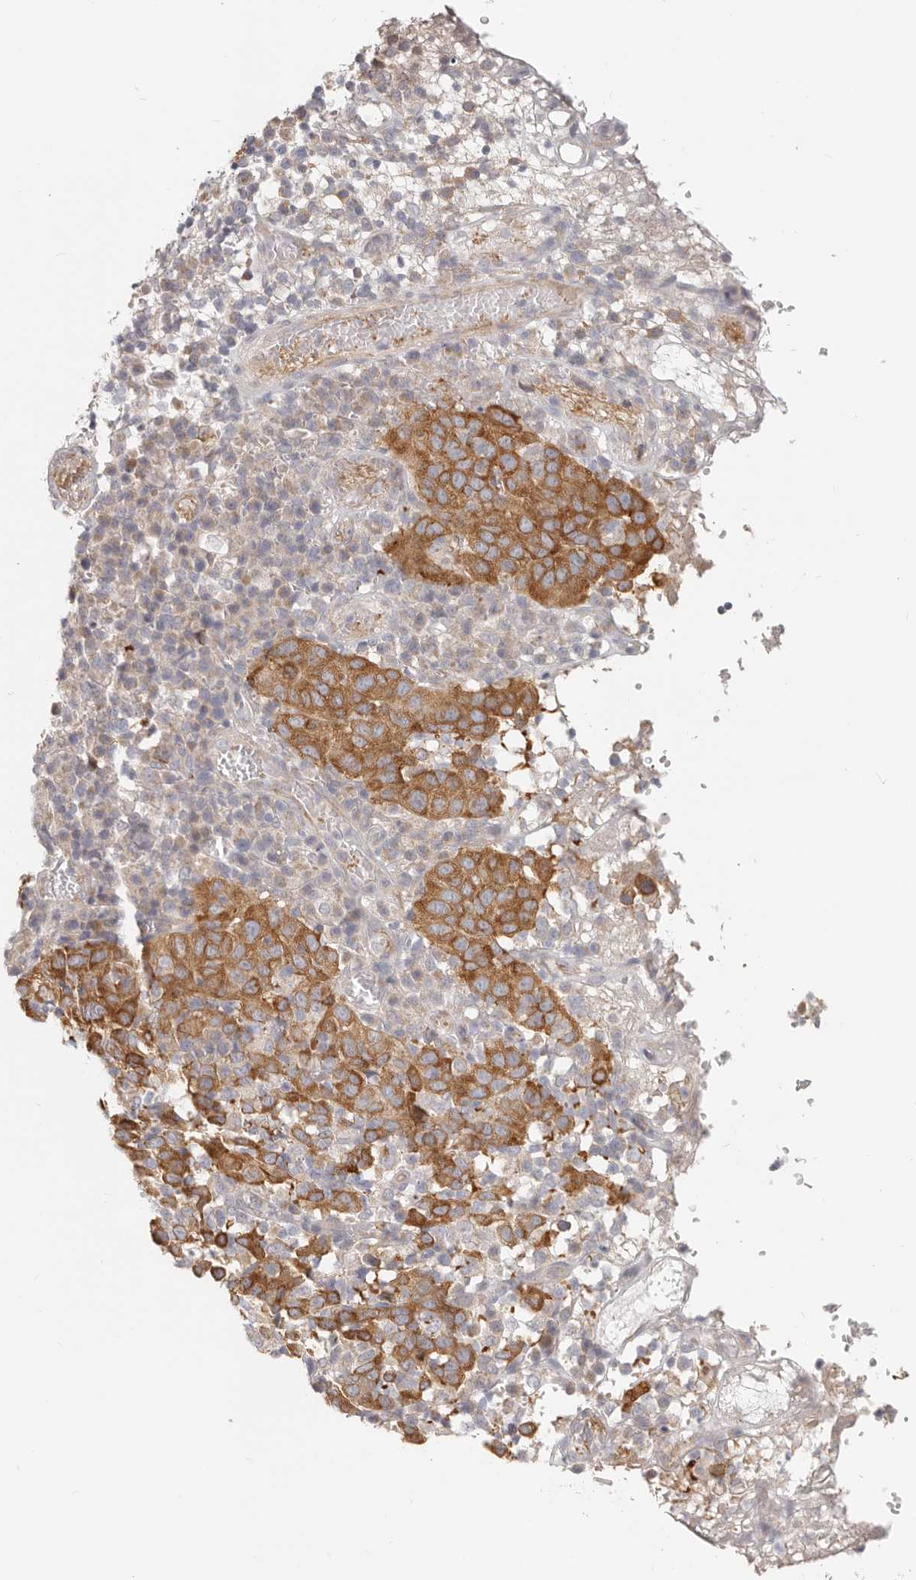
{"staining": {"intensity": "moderate", "quantity": ">75%", "location": "cytoplasmic/membranous"}, "tissue": "cervical cancer", "cell_type": "Tumor cells", "image_type": "cancer", "snomed": [{"axis": "morphology", "description": "Squamous cell carcinoma, NOS"}, {"axis": "topography", "description": "Cervix"}], "caption": "Cervical cancer tissue displays moderate cytoplasmic/membranous positivity in approximately >75% of tumor cells, visualized by immunohistochemistry.", "gene": "TFB2M", "patient": {"sex": "female", "age": 46}}